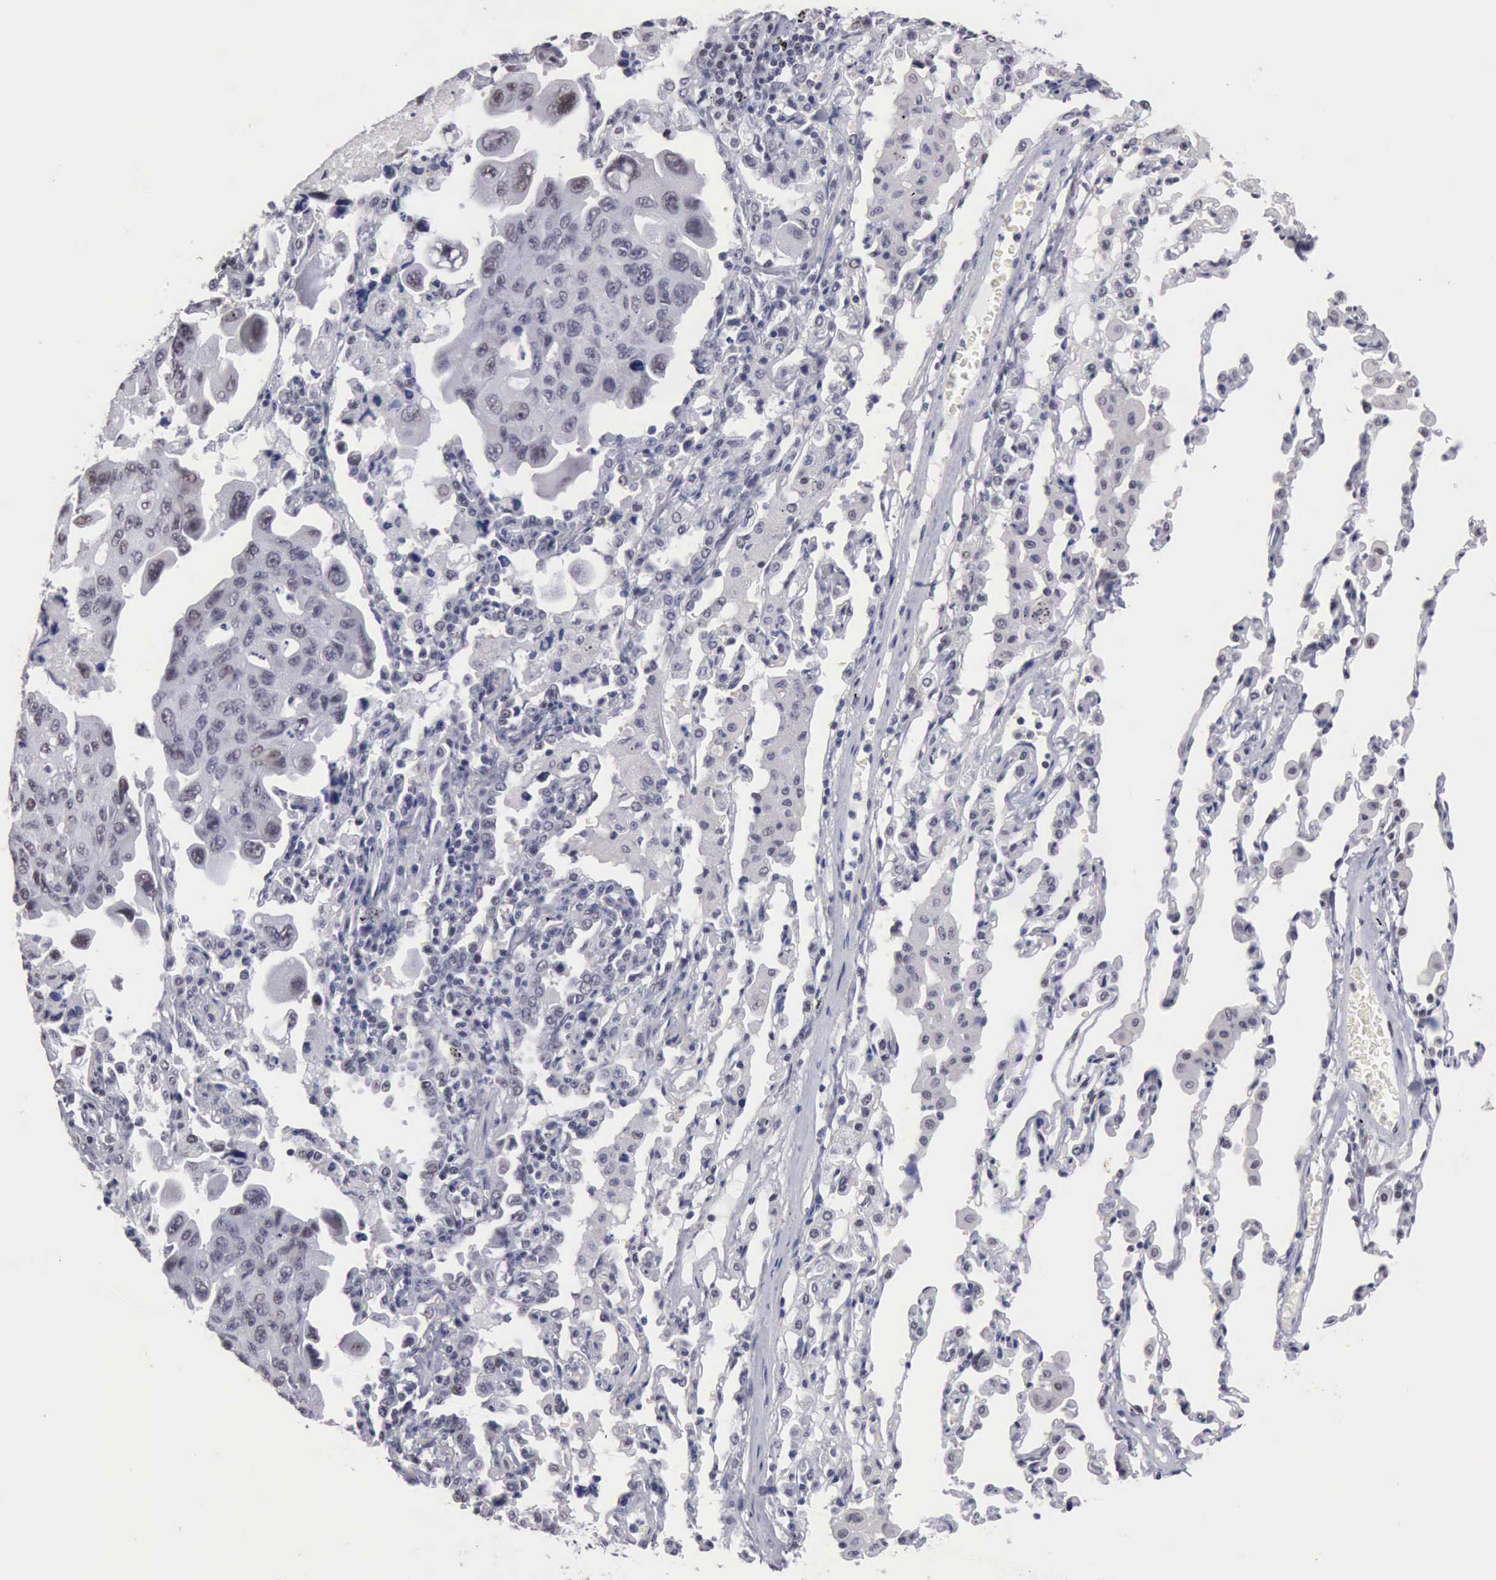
{"staining": {"intensity": "weak", "quantity": "<25%", "location": "nuclear"}, "tissue": "lung cancer", "cell_type": "Tumor cells", "image_type": "cancer", "snomed": [{"axis": "morphology", "description": "Adenocarcinoma, NOS"}, {"axis": "topography", "description": "Lung"}], "caption": "Tumor cells show no significant protein staining in adenocarcinoma (lung). Nuclei are stained in blue.", "gene": "TAF1", "patient": {"sex": "male", "age": 64}}